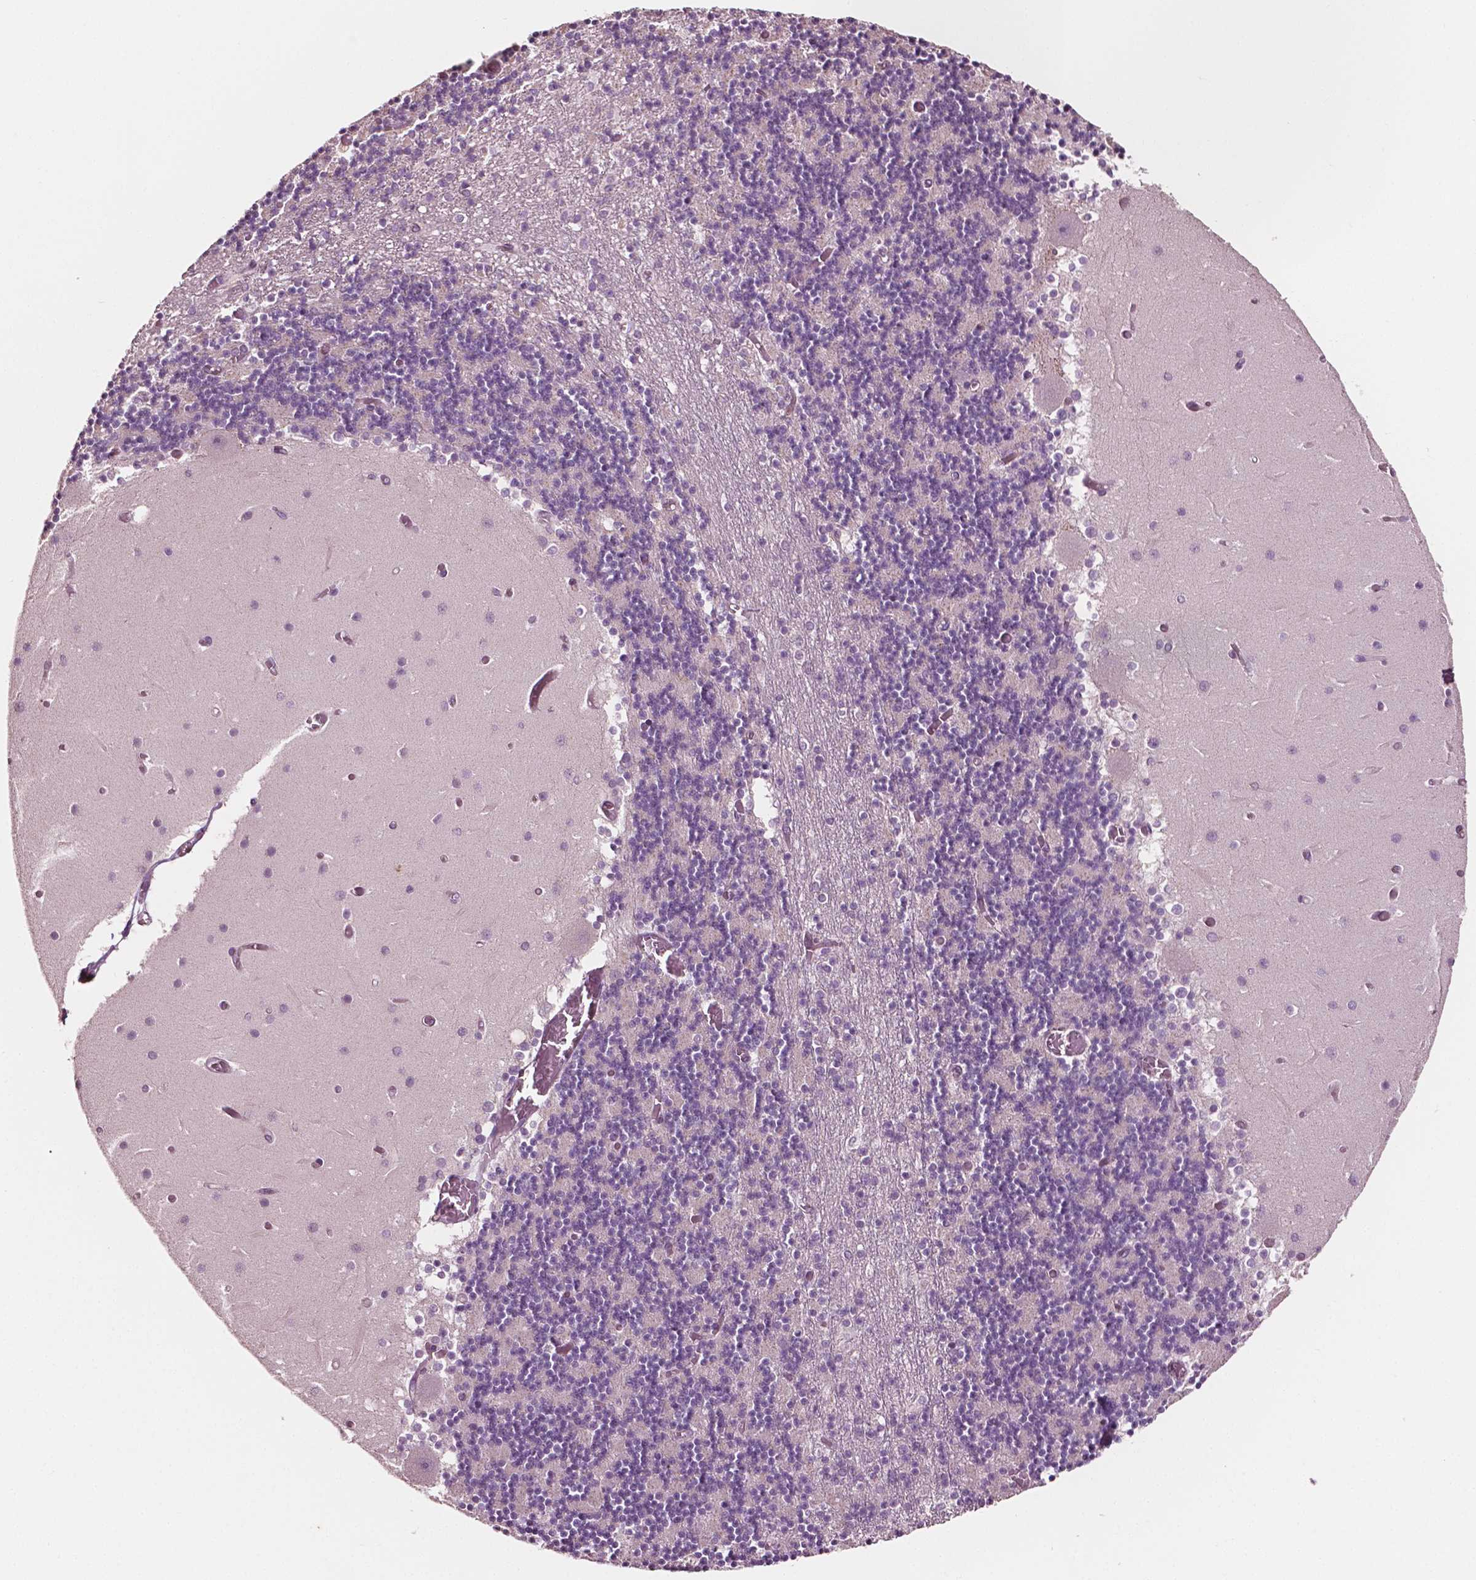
{"staining": {"intensity": "negative", "quantity": "none", "location": "none"}, "tissue": "cerebellum", "cell_type": "Cells in granular layer", "image_type": "normal", "snomed": [{"axis": "morphology", "description": "Normal tissue, NOS"}, {"axis": "topography", "description": "Cerebellum"}], "caption": "Immunohistochemistry of benign human cerebellum demonstrates no staining in cells in granular layer.", "gene": "MCL1", "patient": {"sex": "female", "age": 28}}